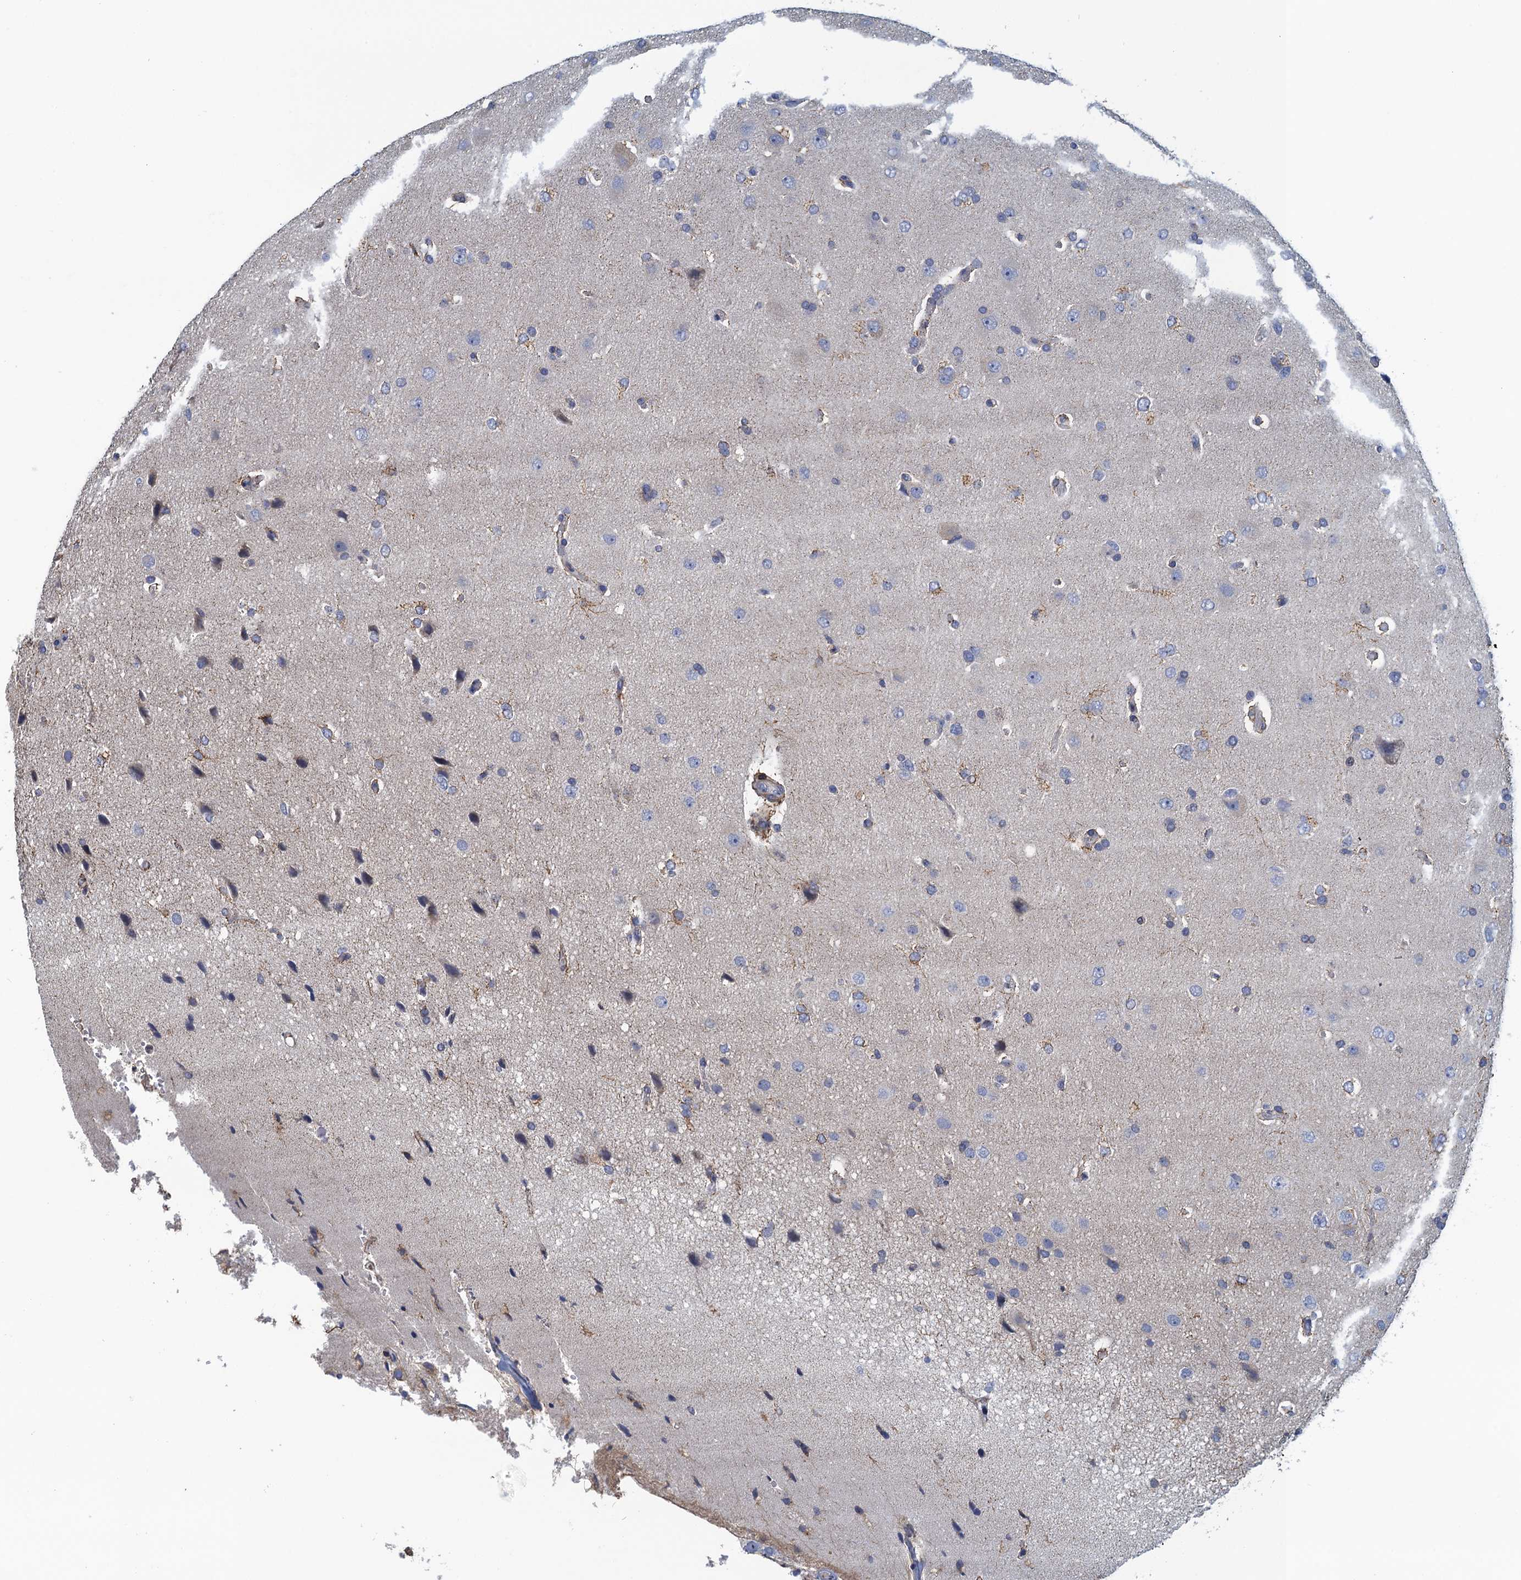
{"staining": {"intensity": "negative", "quantity": "none", "location": "none"}, "tissue": "glioma", "cell_type": "Tumor cells", "image_type": "cancer", "snomed": [{"axis": "morphology", "description": "Glioma, malignant, High grade"}, {"axis": "topography", "description": "Brain"}], "caption": "Image shows no protein positivity in tumor cells of glioma tissue.", "gene": "TRAF3IP3", "patient": {"sex": "male", "age": 72}}